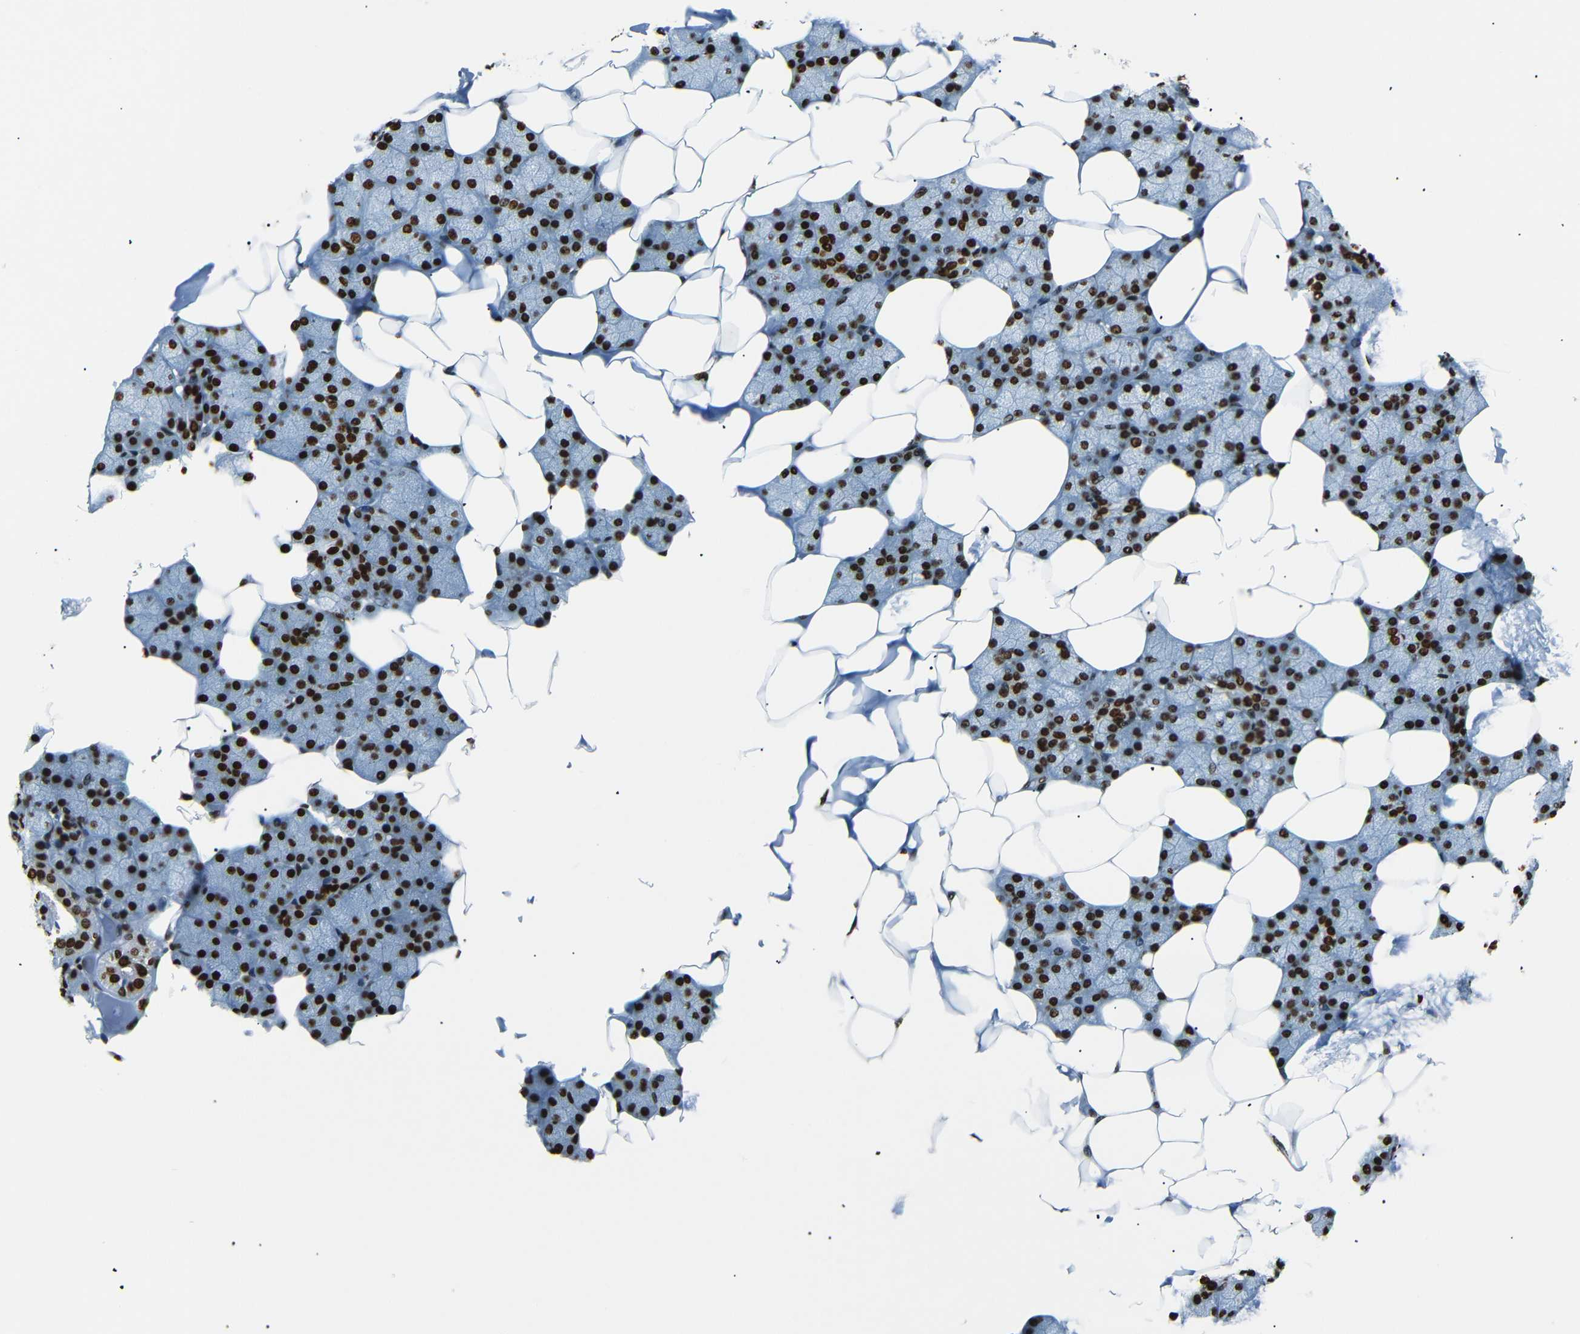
{"staining": {"intensity": "strong", "quantity": ">75%", "location": "nuclear"}, "tissue": "salivary gland", "cell_type": "Glandular cells", "image_type": "normal", "snomed": [{"axis": "morphology", "description": "Normal tissue, NOS"}, {"axis": "topography", "description": "Salivary gland"}], "caption": "About >75% of glandular cells in unremarkable human salivary gland display strong nuclear protein positivity as visualized by brown immunohistochemical staining.", "gene": "HMGN1", "patient": {"sex": "male", "age": 62}}